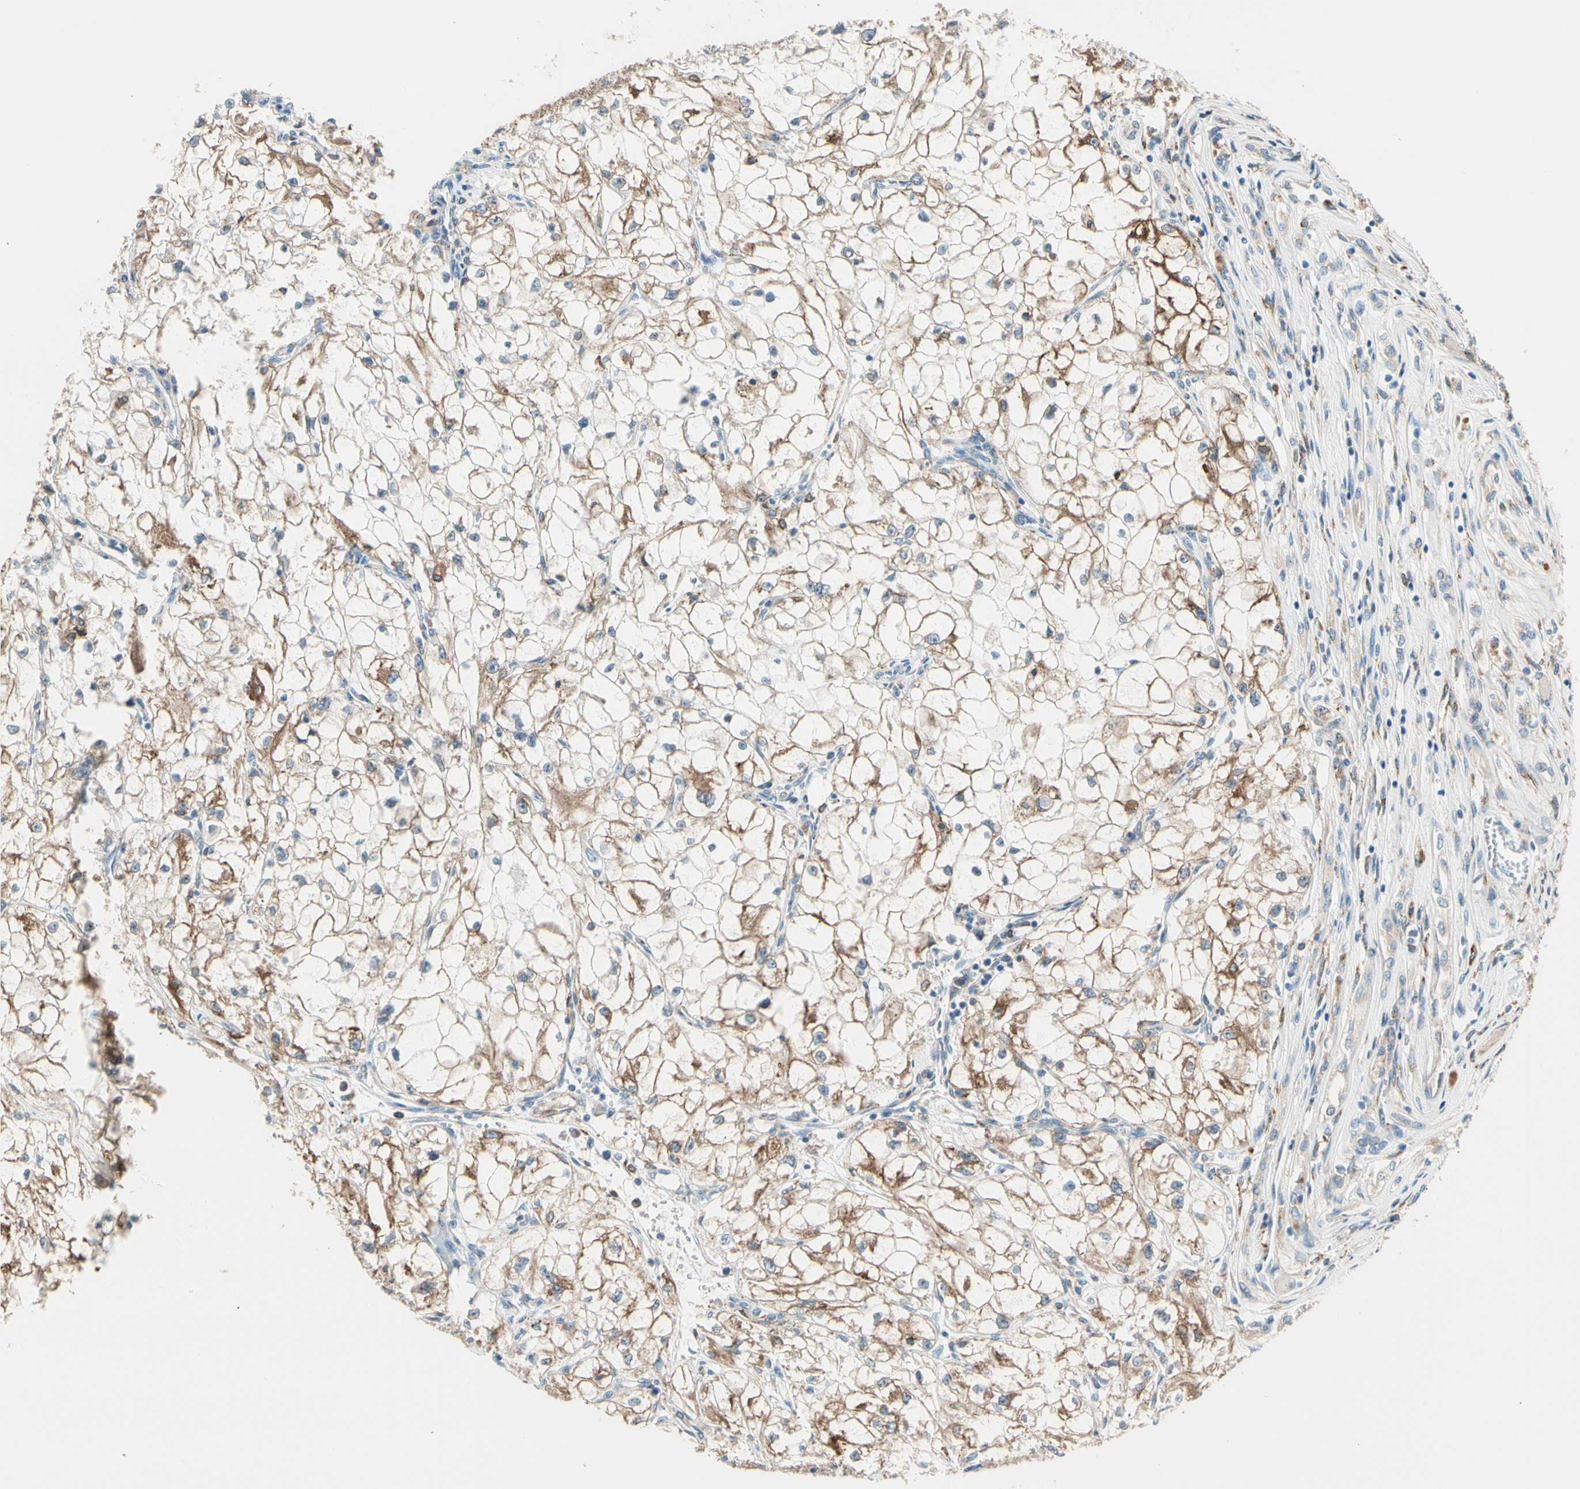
{"staining": {"intensity": "moderate", "quantity": ">75%", "location": "cytoplasmic/membranous"}, "tissue": "renal cancer", "cell_type": "Tumor cells", "image_type": "cancer", "snomed": [{"axis": "morphology", "description": "Adenocarcinoma, NOS"}, {"axis": "topography", "description": "Kidney"}], "caption": "Immunohistochemical staining of human renal adenocarcinoma exhibits moderate cytoplasmic/membranous protein positivity in about >75% of tumor cells. The protein is stained brown, and the nuclei are stained in blue (DAB IHC with brightfield microscopy, high magnification).", "gene": "LRPAP1", "patient": {"sex": "female", "age": 70}}